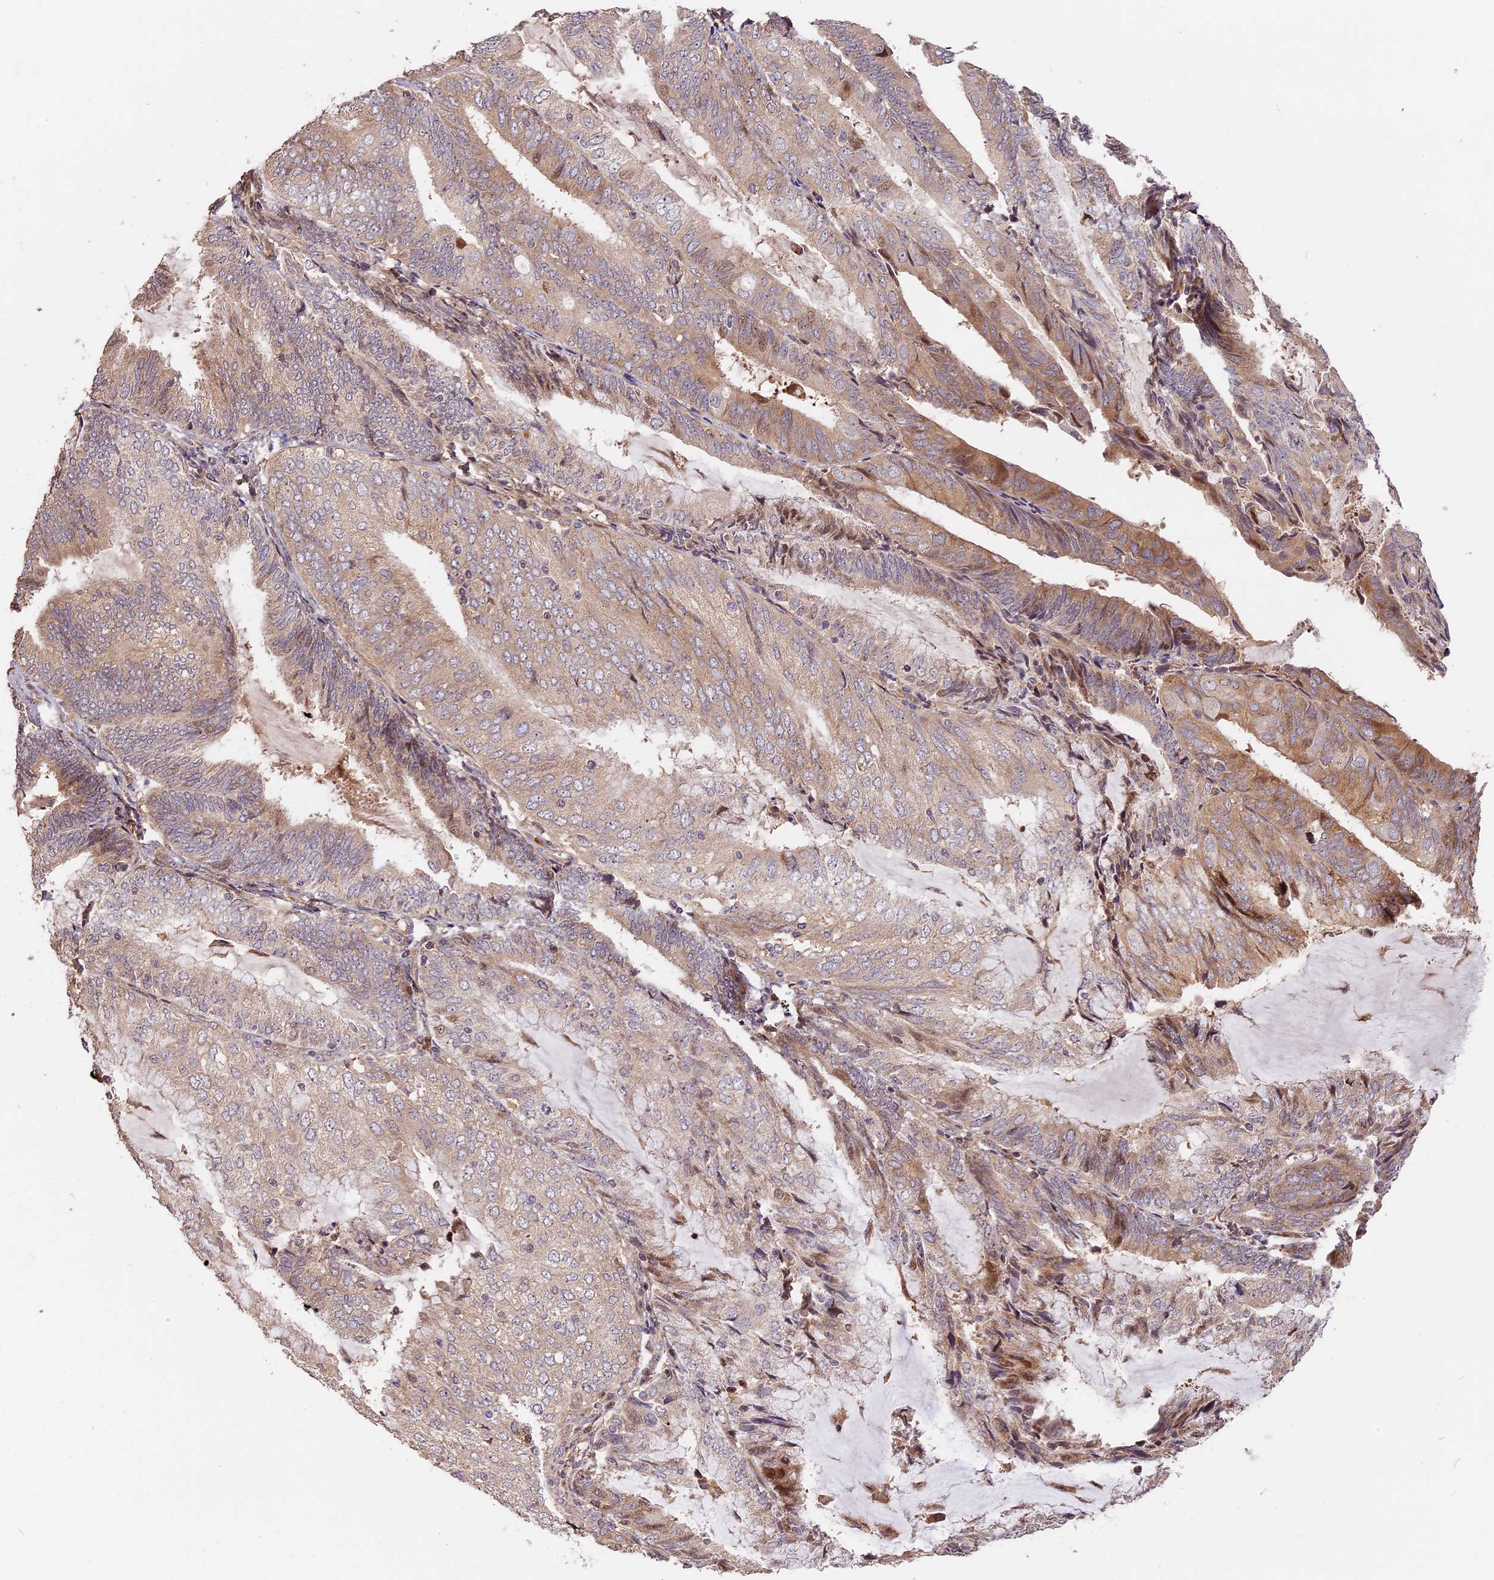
{"staining": {"intensity": "moderate", "quantity": "<25%", "location": "cytoplasmic/membranous,nuclear"}, "tissue": "endometrial cancer", "cell_type": "Tumor cells", "image_type": "cancer", "snomed": [{"axis": "morphology", "description": "Adenocarcinoma, NOS"}, {"axis": "topography", "description": "Endometrium"}], "caption": "A low amount of moderate cytoplasmic/membranous and nuclear positivity is appreciated in about <25% of tumor cells in endometrial cancer (adenocarcinoma) tissue.", "gene": "ARHGAP17", "patient": {"sex": "female", "age": 81}}